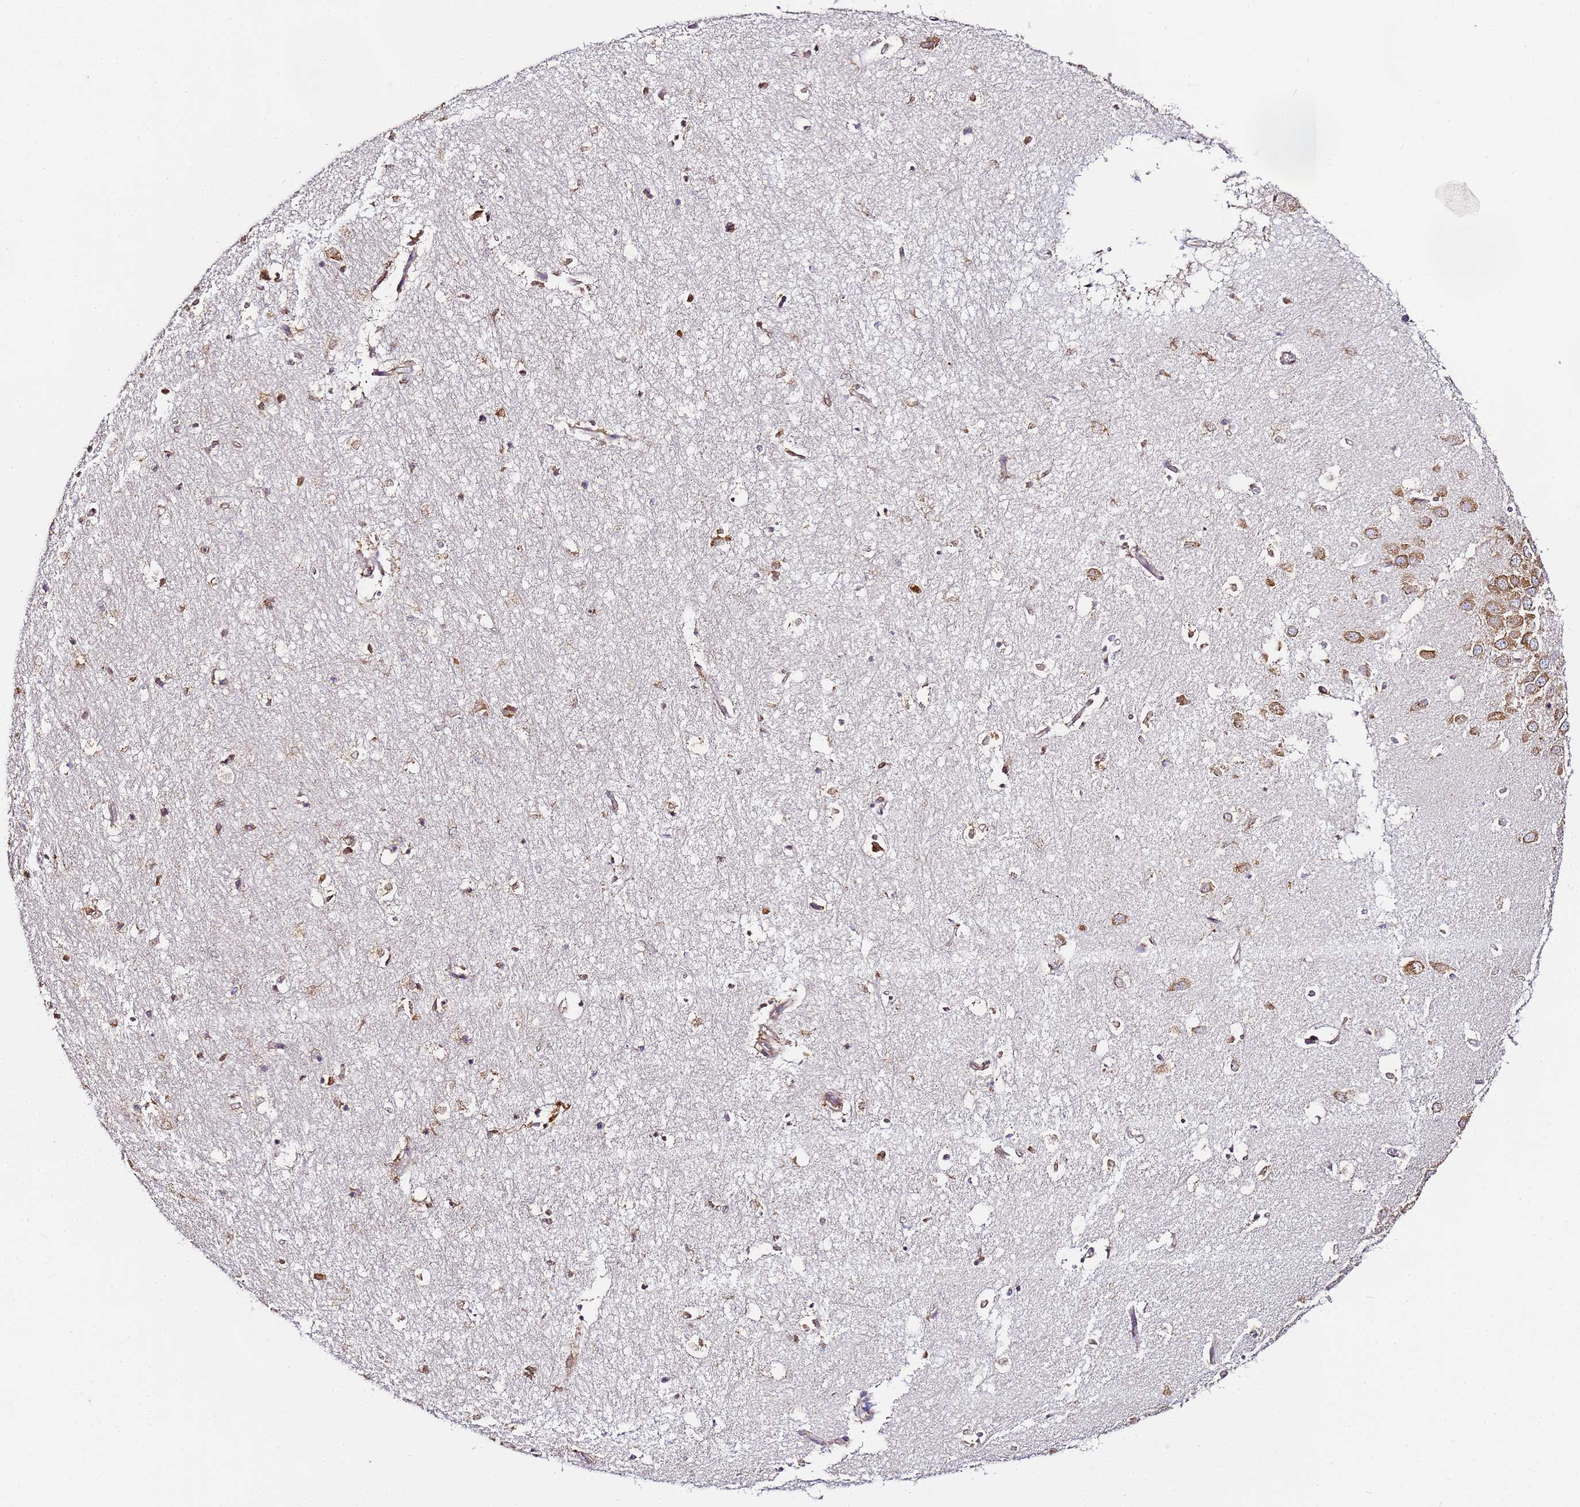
{"staining": {"intensity": "moderate", "quantity": "25%-75%", "location": "cytoplasmic/membranous"}, "tissue": "hippocampus", "cell_type": "Glial cells", "image_type": "normal", "snomed": [{"axis": "morphology", "description": "Normal tissue, NOS"}, {"axis": "topography", "description": "Hippocampus"}], "caption": "Hippocampus stained for a protein (brown) reveals moderate cytoplasmic/membranous positive expression in about 25%-75% of glial cells.", "gene": "RPL13A", "patient": {"sex": "female", "age": 64}}